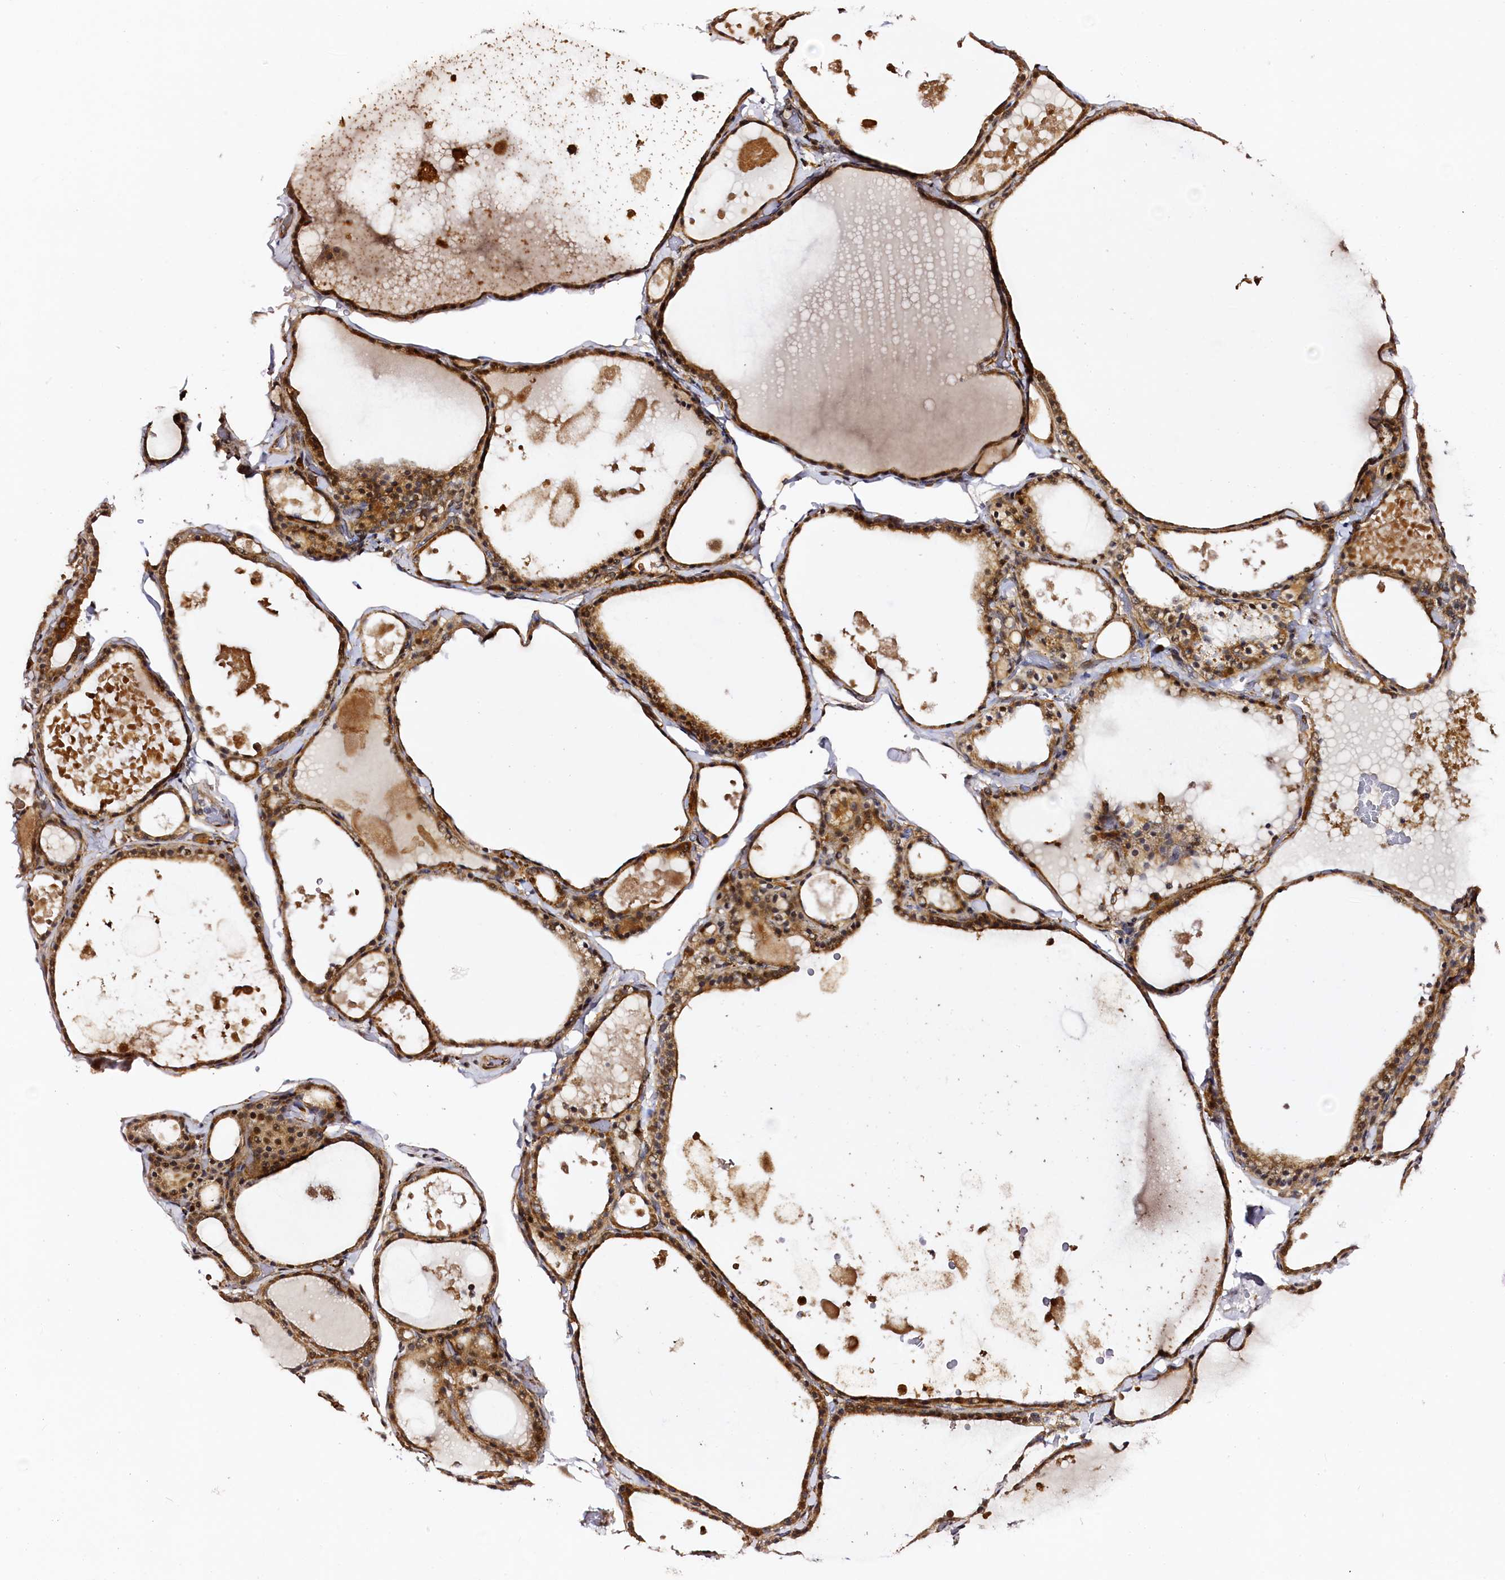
{"staining": {"intensity": "moderate", "quantity": ">75%", "location": "cytoplasmic/membranous"}, "tissue": "thyroid gland", "cell_type": "Glandular cells", "image_type": "normal", "snomed": [{"axis": "morphology", "description": "Normal tissue, NOS"}, {"axis": "topography", "description": "Thyroid gland"}], "caption": "About >75% of glandular cells in benign human thyroid gland exhibit moderate cytoplasmic/membranous protein staining as visualized by brown immunohistochemical staining.", "gene": "RBFA", "patient": {"sex": "male", "age": 56}}